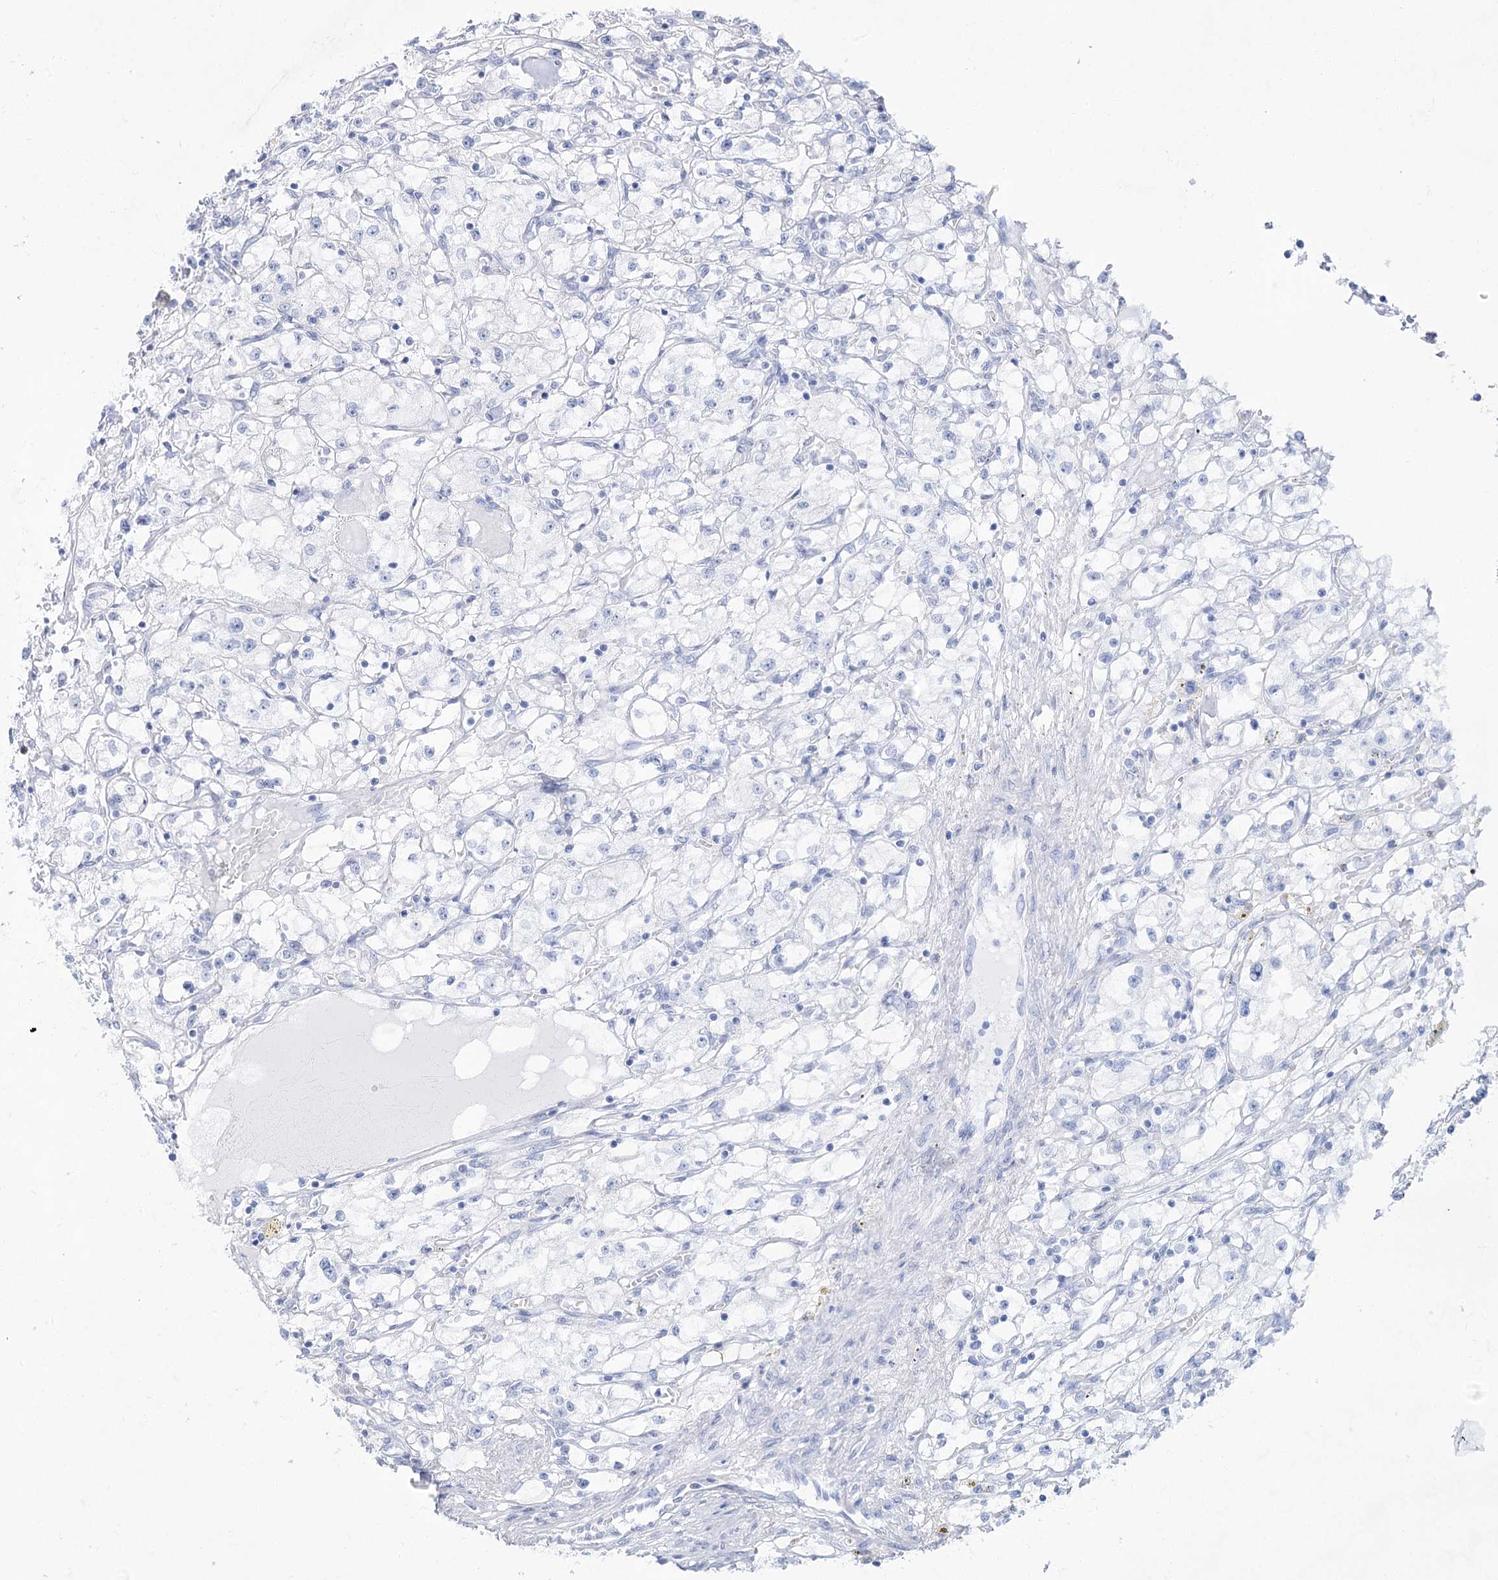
{"staining": {"intensity": "negative", "quantity": "none", "location": "none"}, "tissue": "renal cancer", "cell_type": "Tumor cells", "image_type": "cancer", "snomed": [{"axis": "morphology", "description": "Adenocarcinoma, NOS"}, {"axis": "topography", "description": "Kidney"}], "caption": "Protein analysis of adenocarcinoma (renal) demonstrates no significant positivity in tumor cells. (DAB (3,3'-diaminobenzidine) immunohistochemistry, high magnification).", "gene": "ACRV1", "patient": {"sex": "male", "age": 56}}